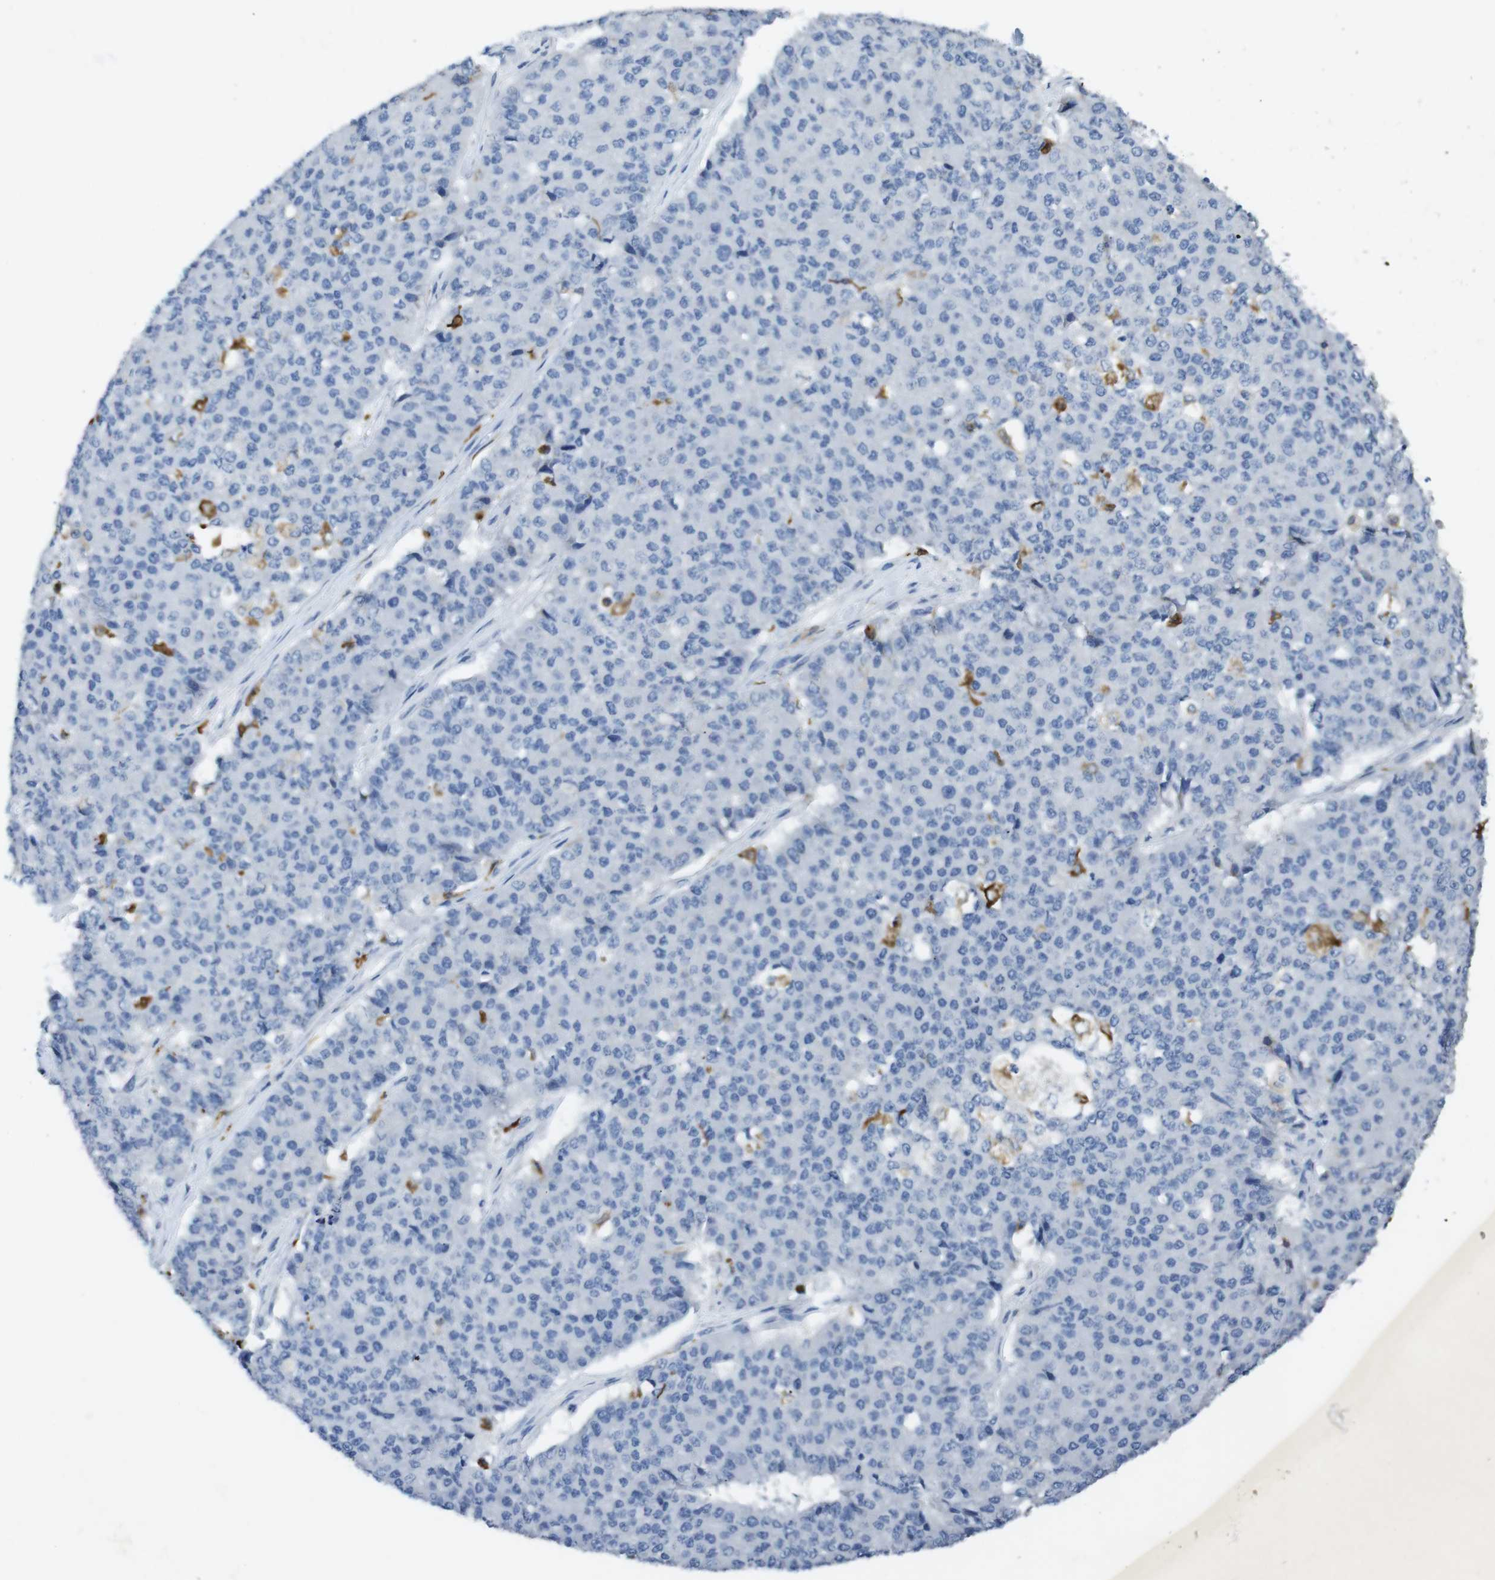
{"staining": {"intensity": "negative", "quantity": "none", "location": "none"}, "tissue": "pancreatic cancer", "cell_type": "Tumor cells", "image_type": "cancer", "snomed": [{"axis": "morphology", "description": "Adenocarcinoma, NOS"}, {"axis": "topography", "description": "Pancreas"}], "caption": "IHC micrograph of neoplastic tissue: pancreatic adenocarcinoma stained with DAB reveals no significant protein expression in tumor cells.", "gene": "CD320", "patient": {"sex": "male", "age": 50}}